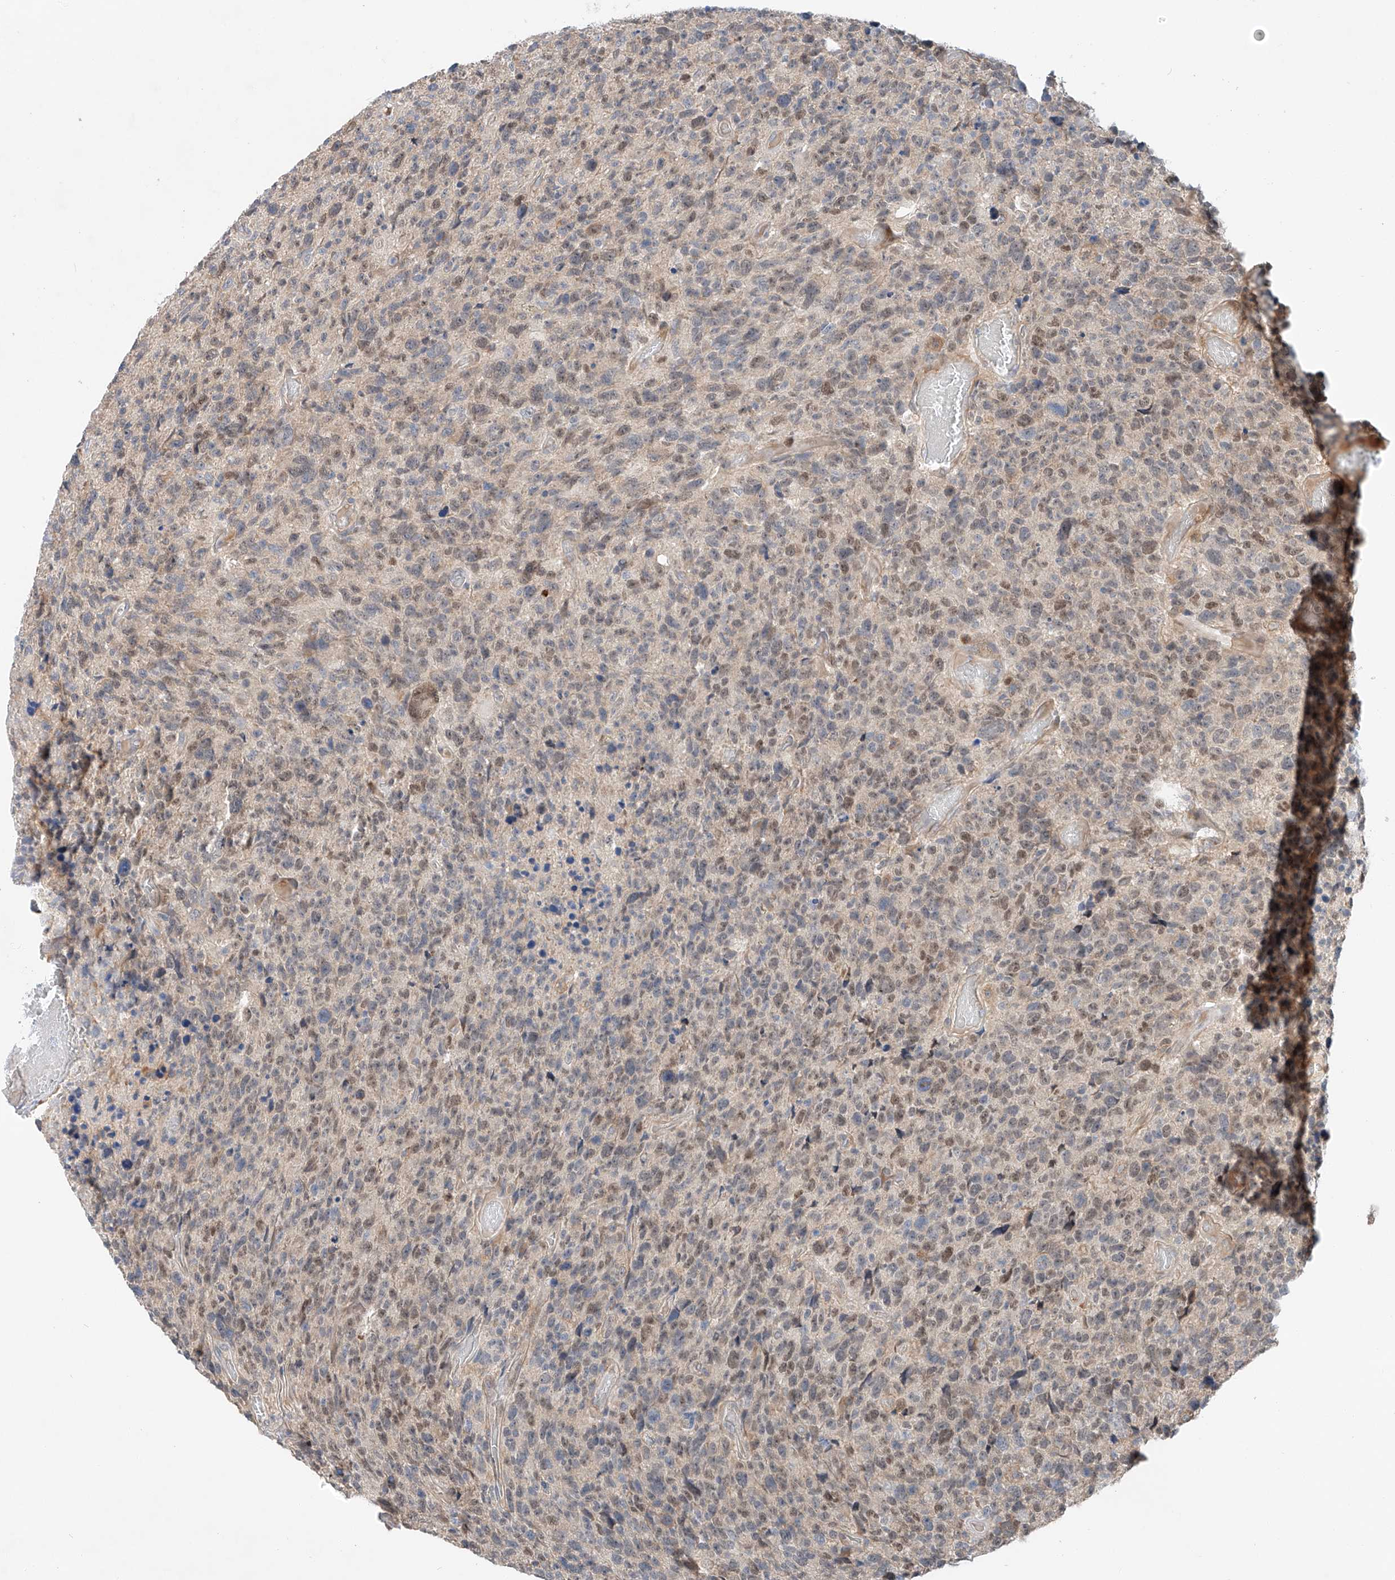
{"staining": {"intensity": "weak", "quantity": "25%-75%", "location": "nuclear"}, "tissue": "glioma", "cell_type": "Tumor cells", "image_type": "cancer", "snomed": [{"axis": "morphology", "description": "Glioma, malignant, High grade"}, {"axis": "topography", "description": "Brain"}], "caption": "Glioma stained with DAB immunohistochemistry (IHC) reveals low levels of weak nuclear staining in about 25%-75% of tumor cells.", "gene": "RUSC1", "patient": {"sex": "male", "age": 69}}